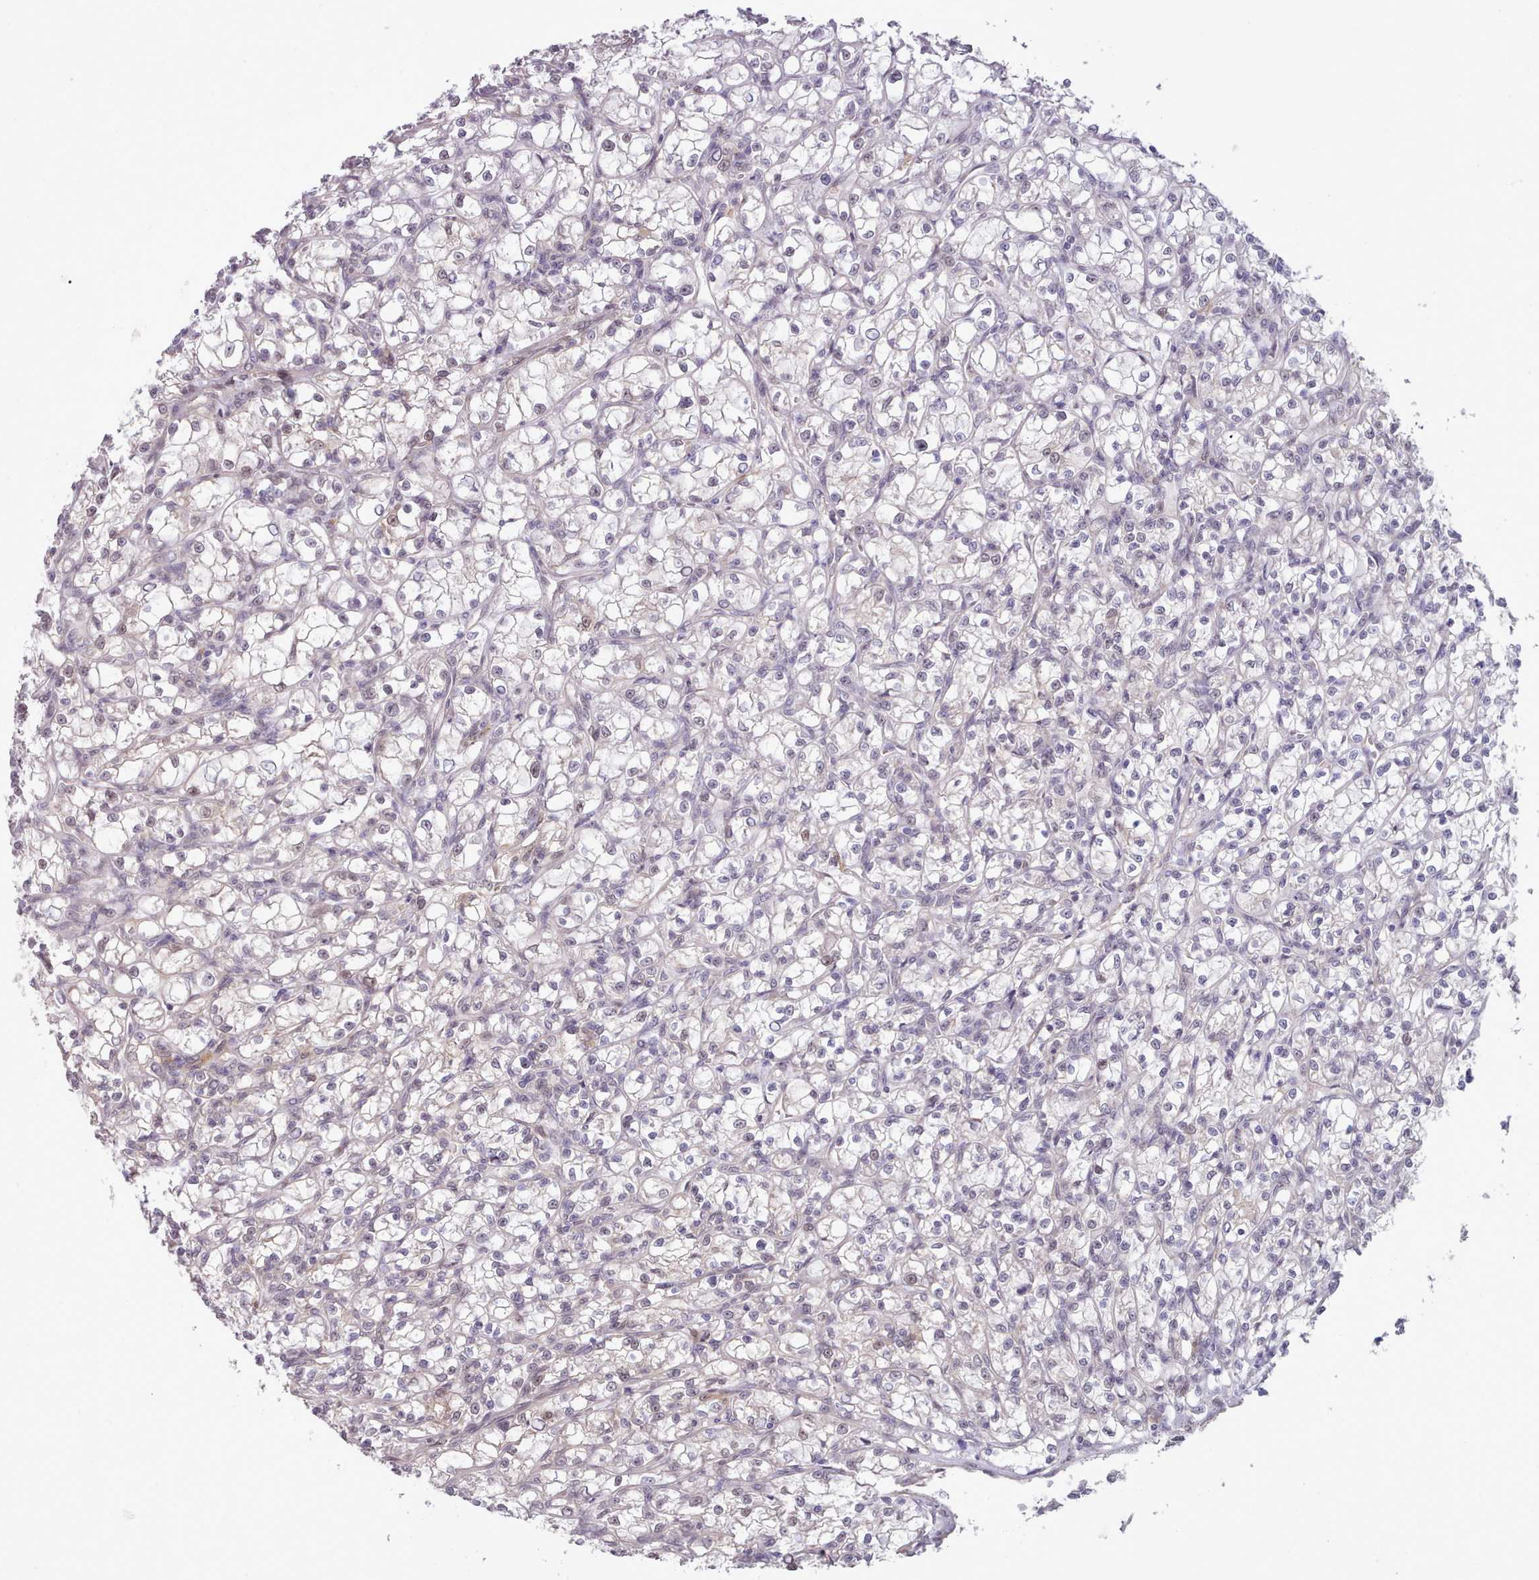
{"staining": {"intensity": "negative", "quantity": "none", "location": "none"}, "tissue": "renal cancer", "cell_type": "Tumor cells", "image_type": "cancer", "snomed": [{"axis": "morphology", "description": "Adenocarcinoma, NOS"}, {"axis": "topography", "description": "Kidney"}], "caption": "The photomicrograph exhibits no staining of tumor cells in renal adenocarcinoma.", "gene": "CES3", "patient": {"sex": "female", "age": 59}}